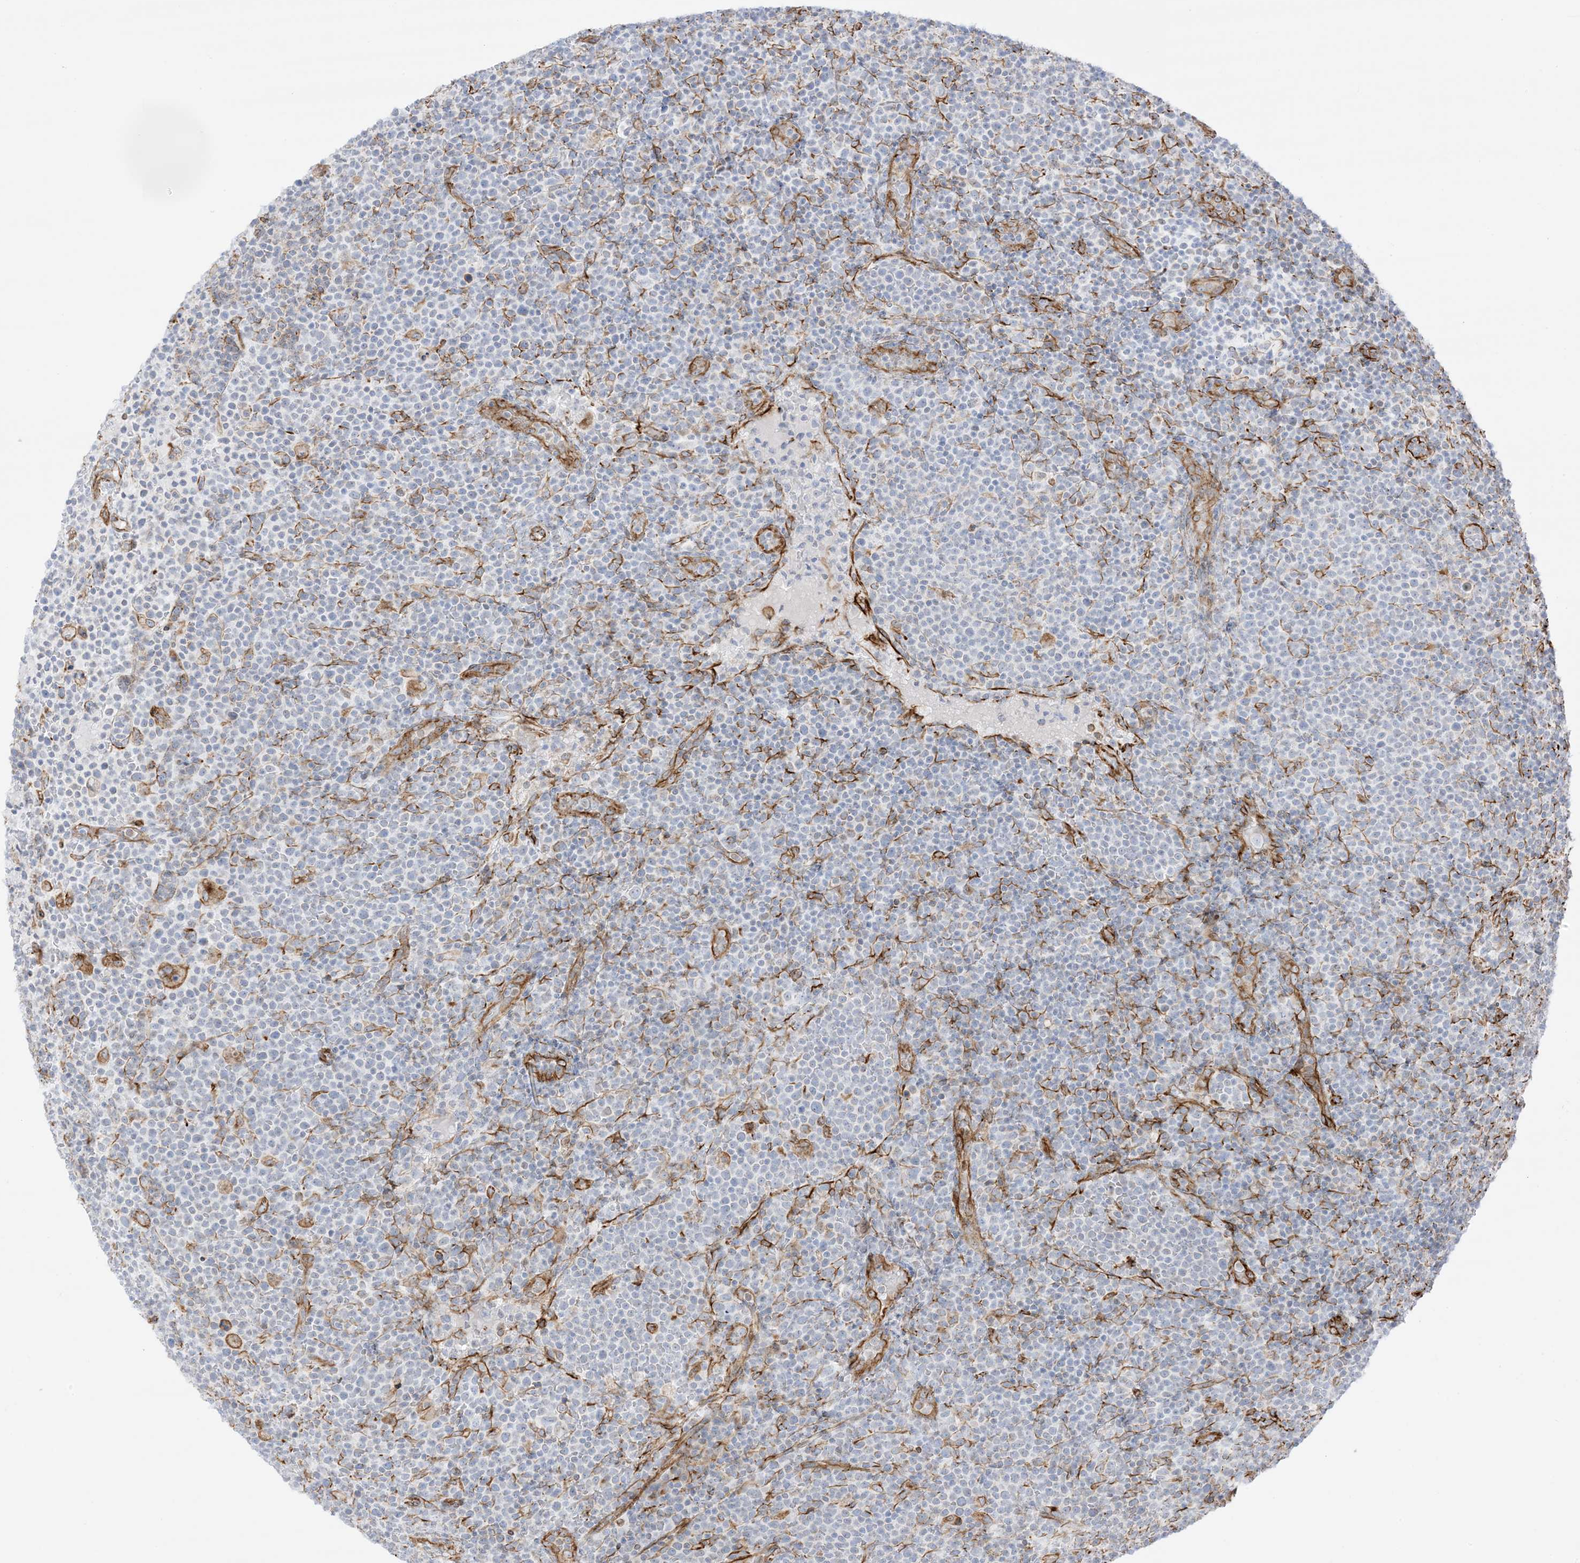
{"staining": {"intensity": "negative", "quantity": "none", "location": "none"}, "tissue": "lymphoma", "cell_type": "Tumor cells", "image_type": "cancer", "snomed": [{"axis": "morphology", "description": "Malignant lymphoma, non-Hodgkin's type, High grade"}, {"axis": "topography", "description": "Lymph node"}], "caption": "IHC image of neoplastic tissue: human high-grade malignant lymphoma, non-Hodgkin's type stained with DAB reveals no significant protein positivity in tumor cells. (Brightfield microscopy of DAB (3,3'-diaminobenzidine) immunohistochemistry at high magnification).", "gene": "PID1", "patient": {"sex": "male", "age": 61}}